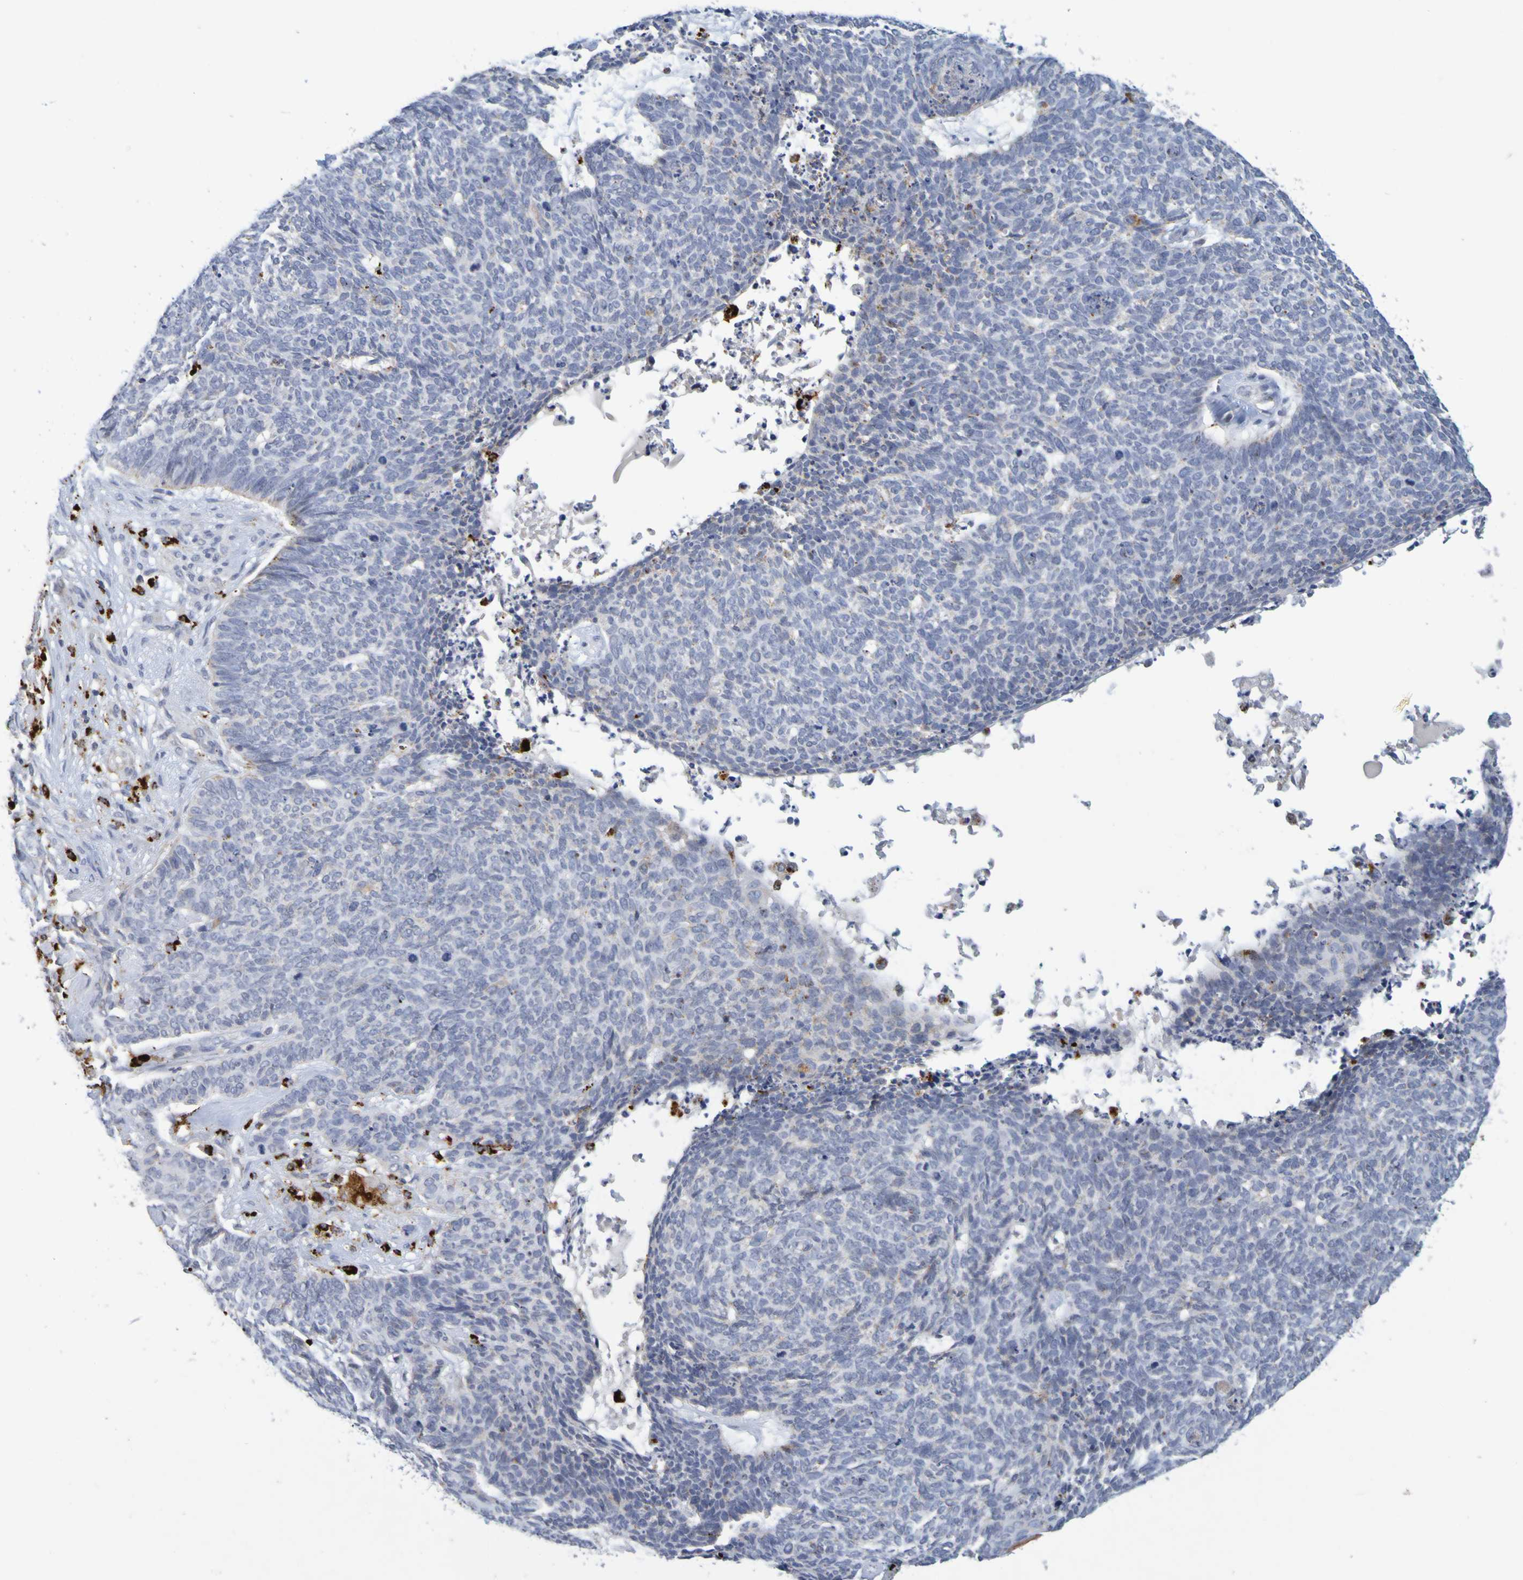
{"staining": {"intensity": "negative", "quantity": "none", "location": "none"}, "tissue": "skin cancer", "cell_type": "Tumor cells", "image_type": "cancer", "snomed": [{"axis": "morphology", "description": "Basal cell carcinoma"}, {"axis": "topography", "description": "Skin"}], "caption": "Skin cancer (basal cell carcinoma) stained for a protein using IHC reveals no expression tumor cells.", "gene": "TPH1", "patient": {"sex": "female", "age": 84}}